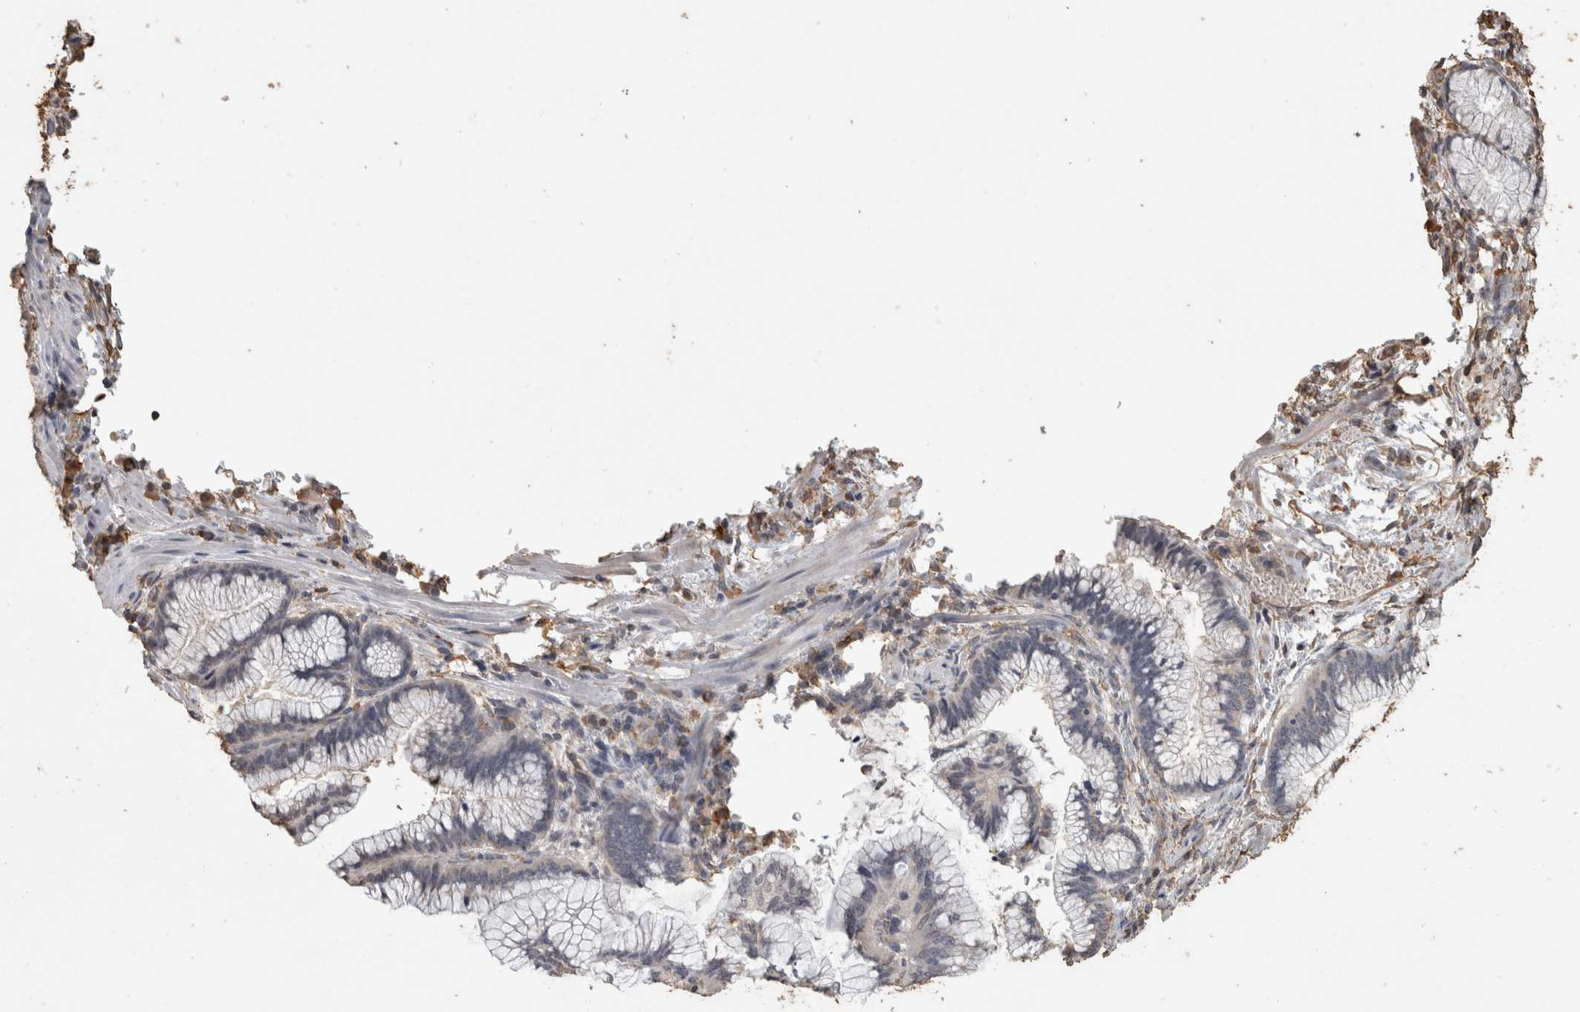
{"staining": {"intensity": "negative", "quantity": "none", "location": "none"}, "tissue": "pancreatic cancer", "cell_type": "Tumor cells", "image_type": "cancer", "snomed": [{"axis": "morphology", "description": "Adenocarcinoma, NOS"}, {"axis": "topography", "description": "Pancreas"}], "caption": "Tumor cells are negative for brown protein staining in pancreatic cancer (adenocarcinoma).", "gene": "REPS2", "patient": {"sex": "female", "age": 64}}